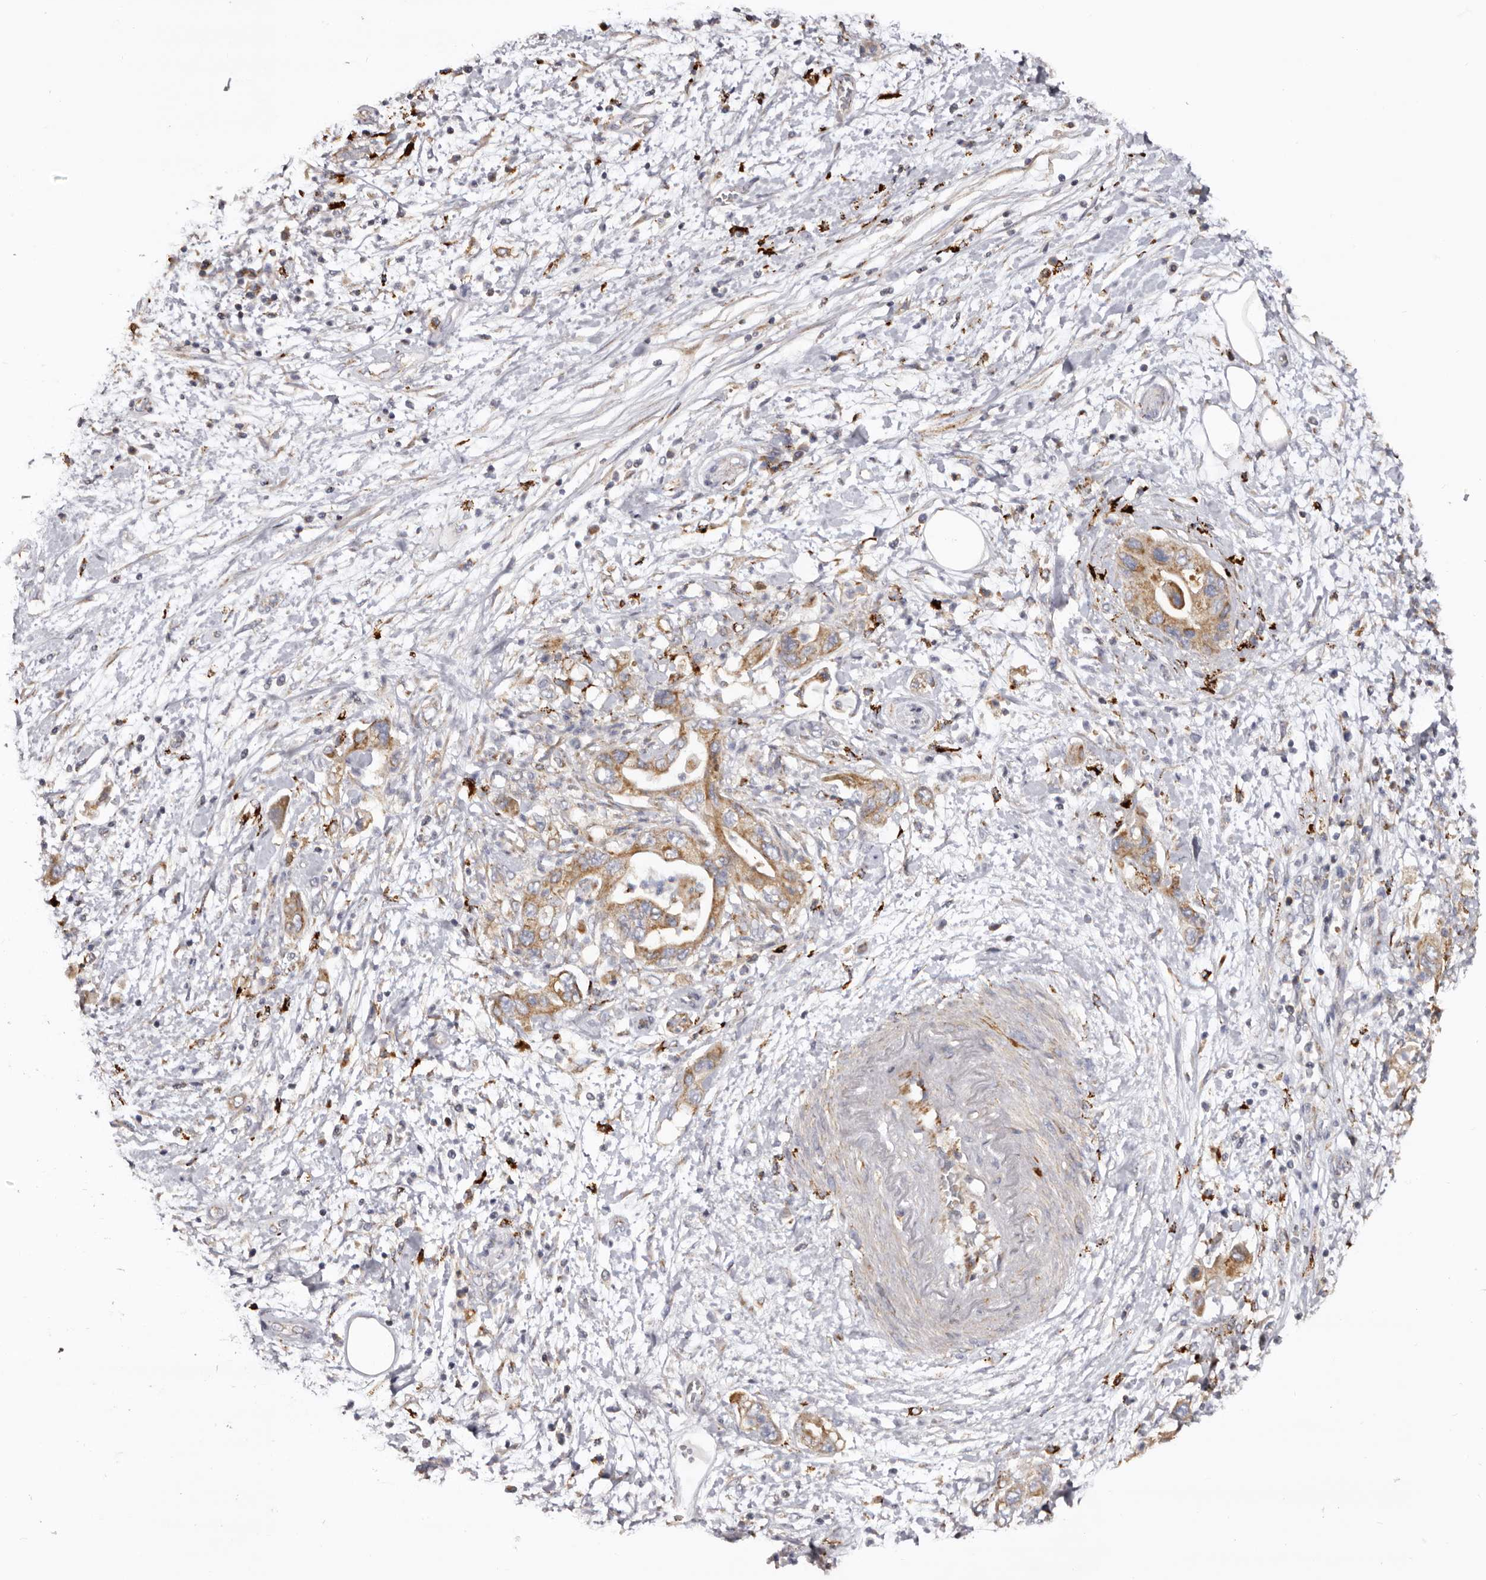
{"staining": {"intensity": "moderate", "quantity": ">75%", "location": "cytoplasmic/membranous"}, "tissue": "pancreatic cancer", "cell_type": "Tumor cells", "image_type": "cancer", "snomed": [{"axis": "morphology", "description": "Adenocarcinoma, NOS"}, {"axis": "topography", "description": "Pancreas"}], "caption": "Pancreatic cancer (adenocarcinoma) was stained to show a protein in brown. There is medium levels of moderate cytoplasmic/membranous positivity in approximately >75% of tumor cells.", "gene": "MECR", "patient": {"sex": "female", "age": 73}}